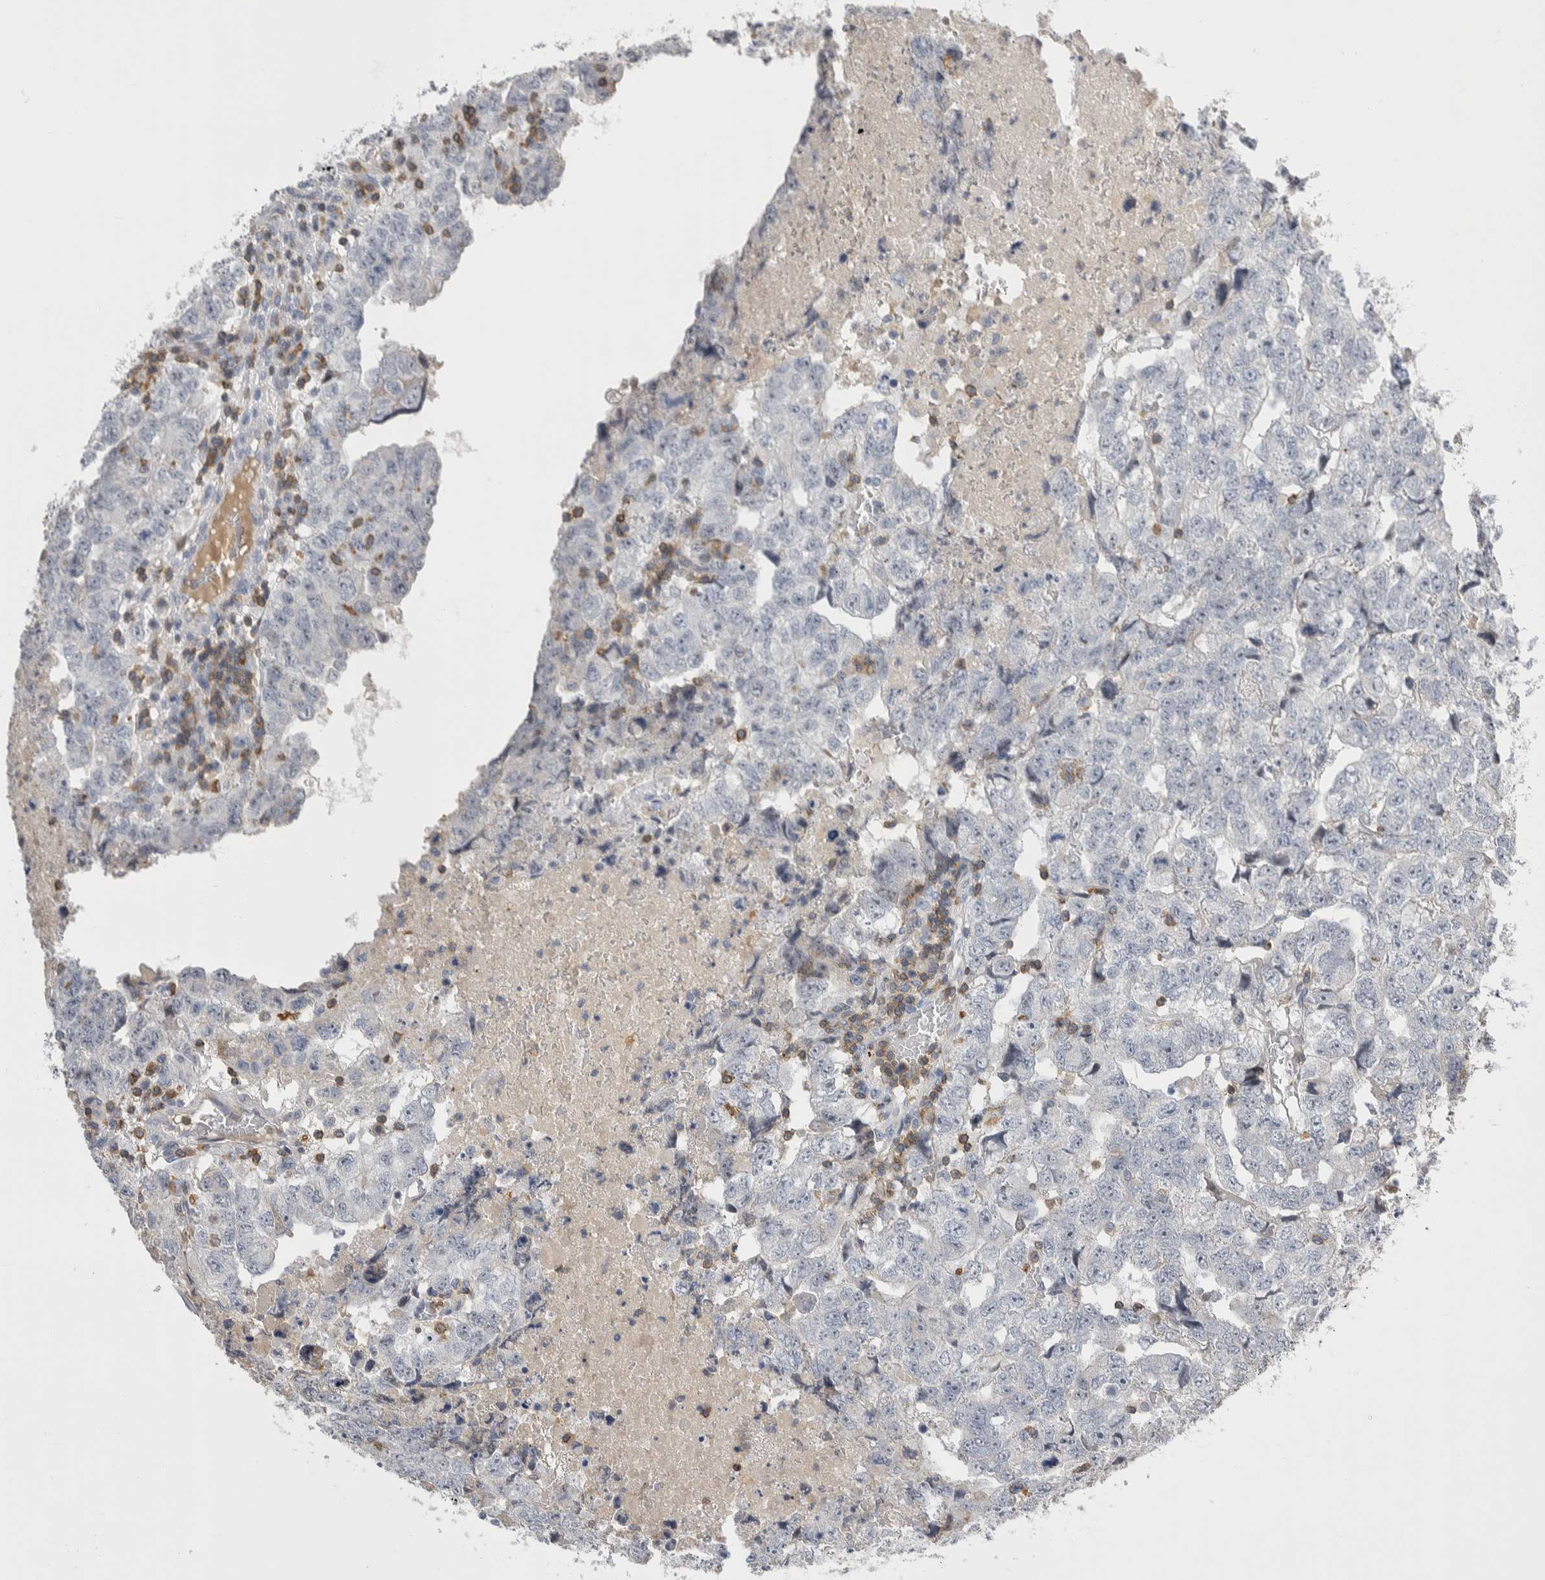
{"staining": {"intensity": "negative", "quantity": "none", "location": "none"}, "tissue": "testis cancer", "cell_type": "Tumor cells", "image_type": "cancer", "snomed": [{"axis": "morphology", "description": "Carcinoma, Embryonal, NOS"}, {"axis": "topography", "description": "Testis"}], "caption": "Immunohistochemistry (IHC) of human embryonal carcinoma (testis) demonstrates no expression in tumor cells. (DAB (3,3'-diaminobenzidine) immunohistochemistry (IHC) with hematoxylin counter stain).", "gene": "CEP295NL", "patient": {"sex": "male", "age": 36}}